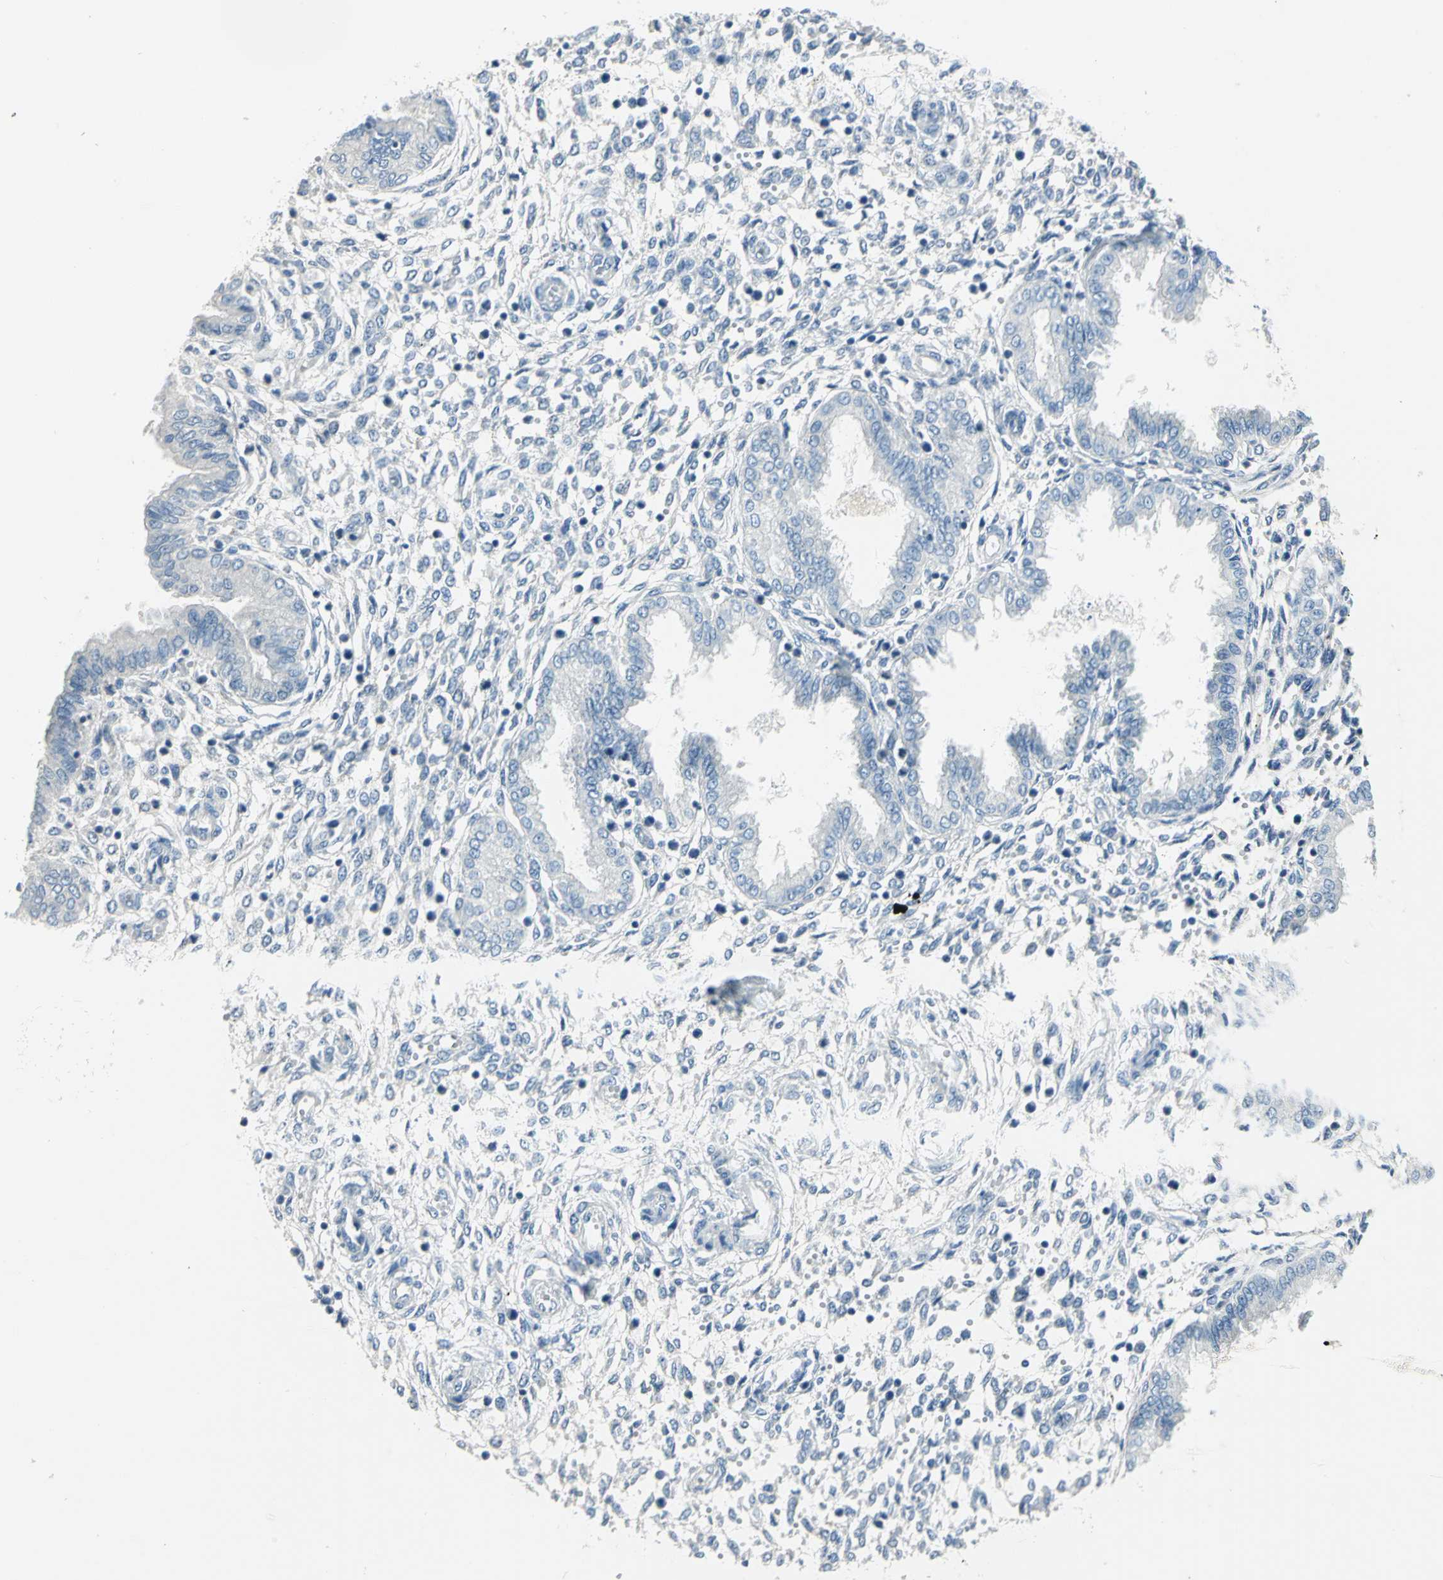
{"staining": {"intensity": "negative", "quantity": "none", "location": "none"}, "tissue": "endometrium", "cell_type": "Cells in endometrial stroma", "image_type": "normal", "snomed": [{"axis": "morphology", "description": "Normal tissue, NOS"}, {"axis": "topography", "description": "Endometrium"}], "caption": "This is an immunohistochemistry (IHC) histopathology image of unremarkable endometrium. There is no expression in cells in endometrial stroma.", "gene": "UCHL1", "patient": {"sex": "female", "age": 33}}